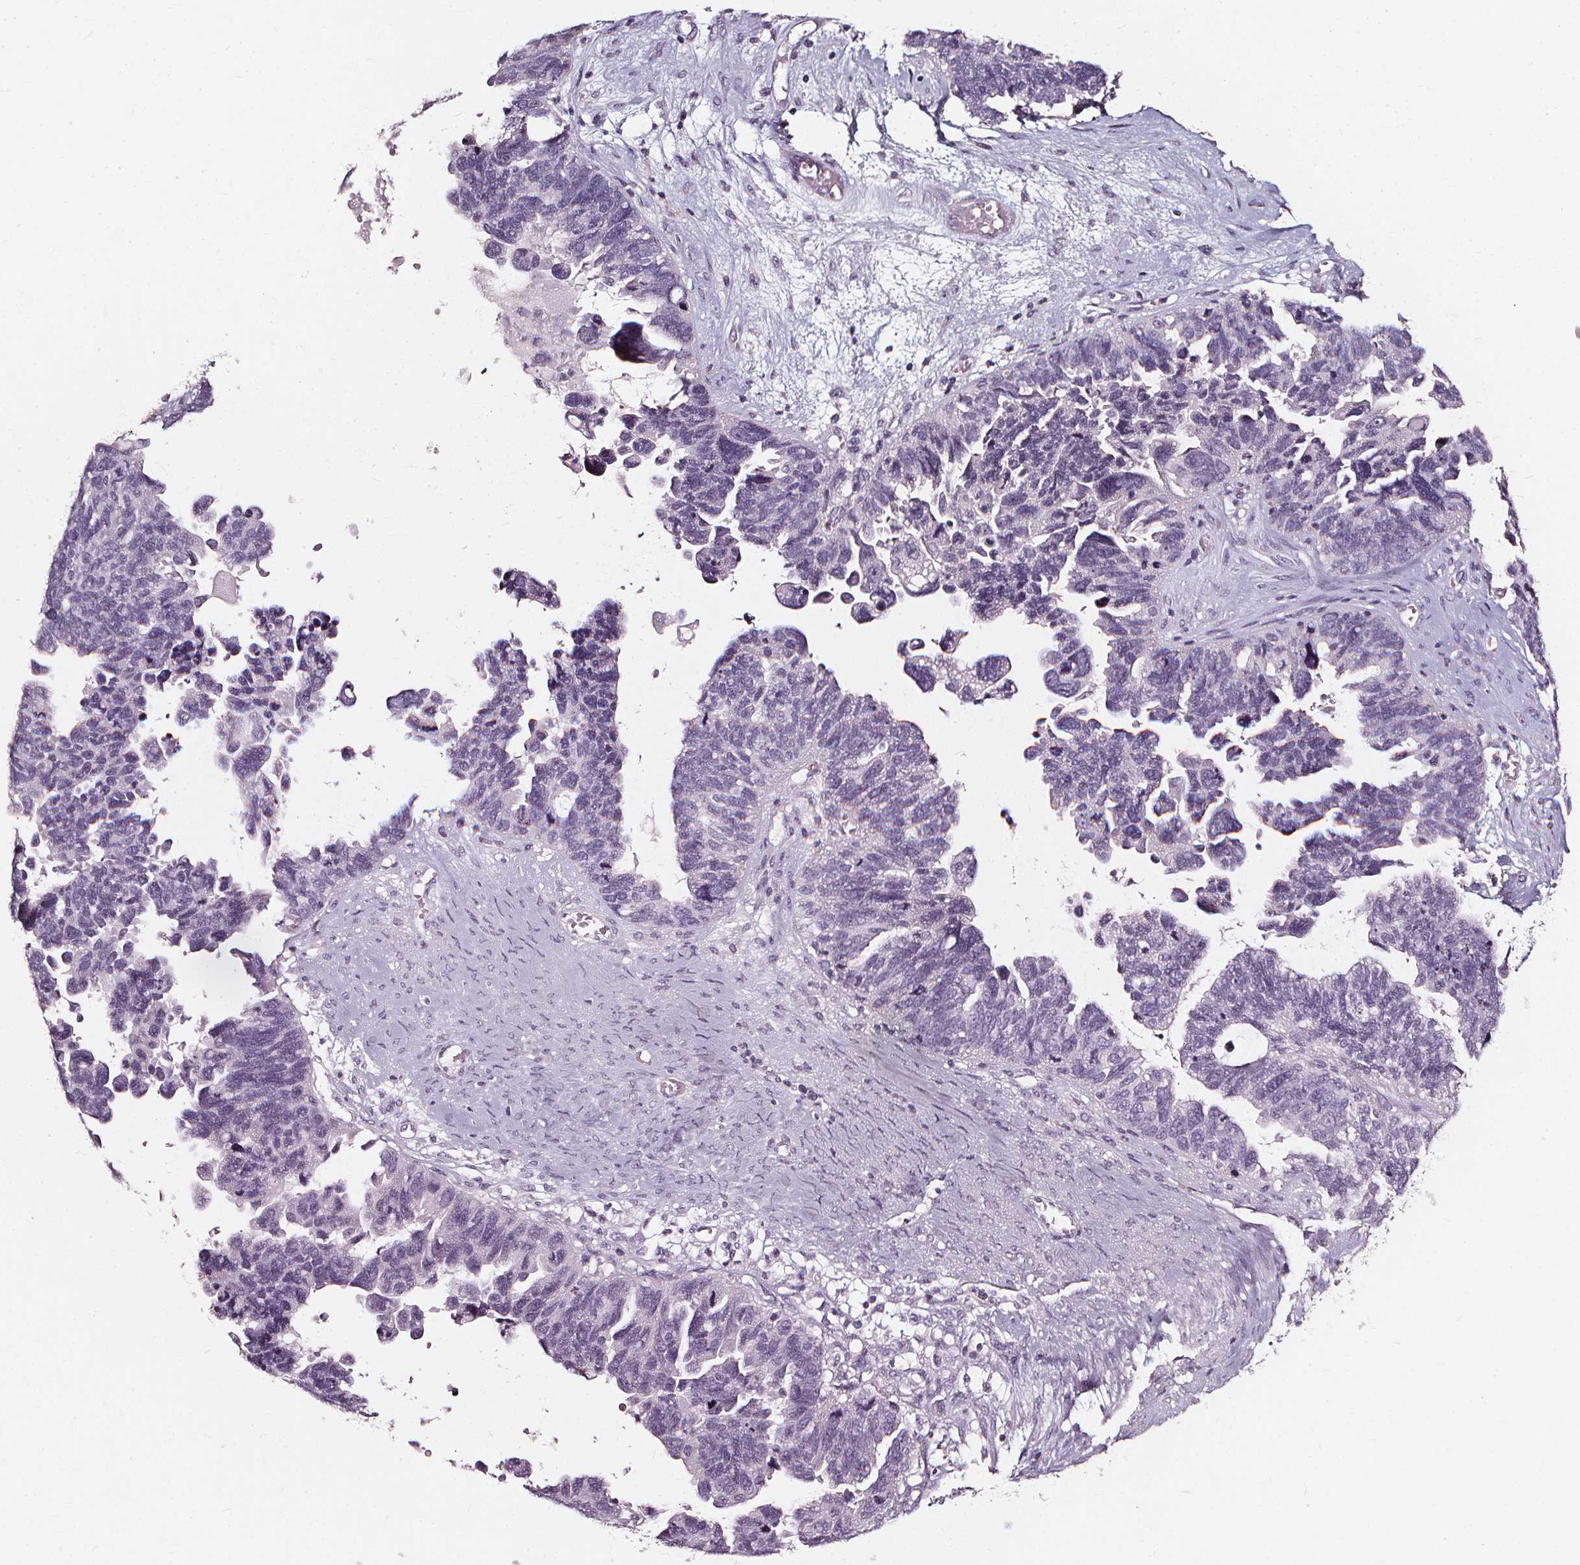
{"staining": {"intensity": "negative", "quantity": "none", "location": "none"}, "tissue": "ovarian cancer", "cell_type": "Tumor cells", "image_type": "cancer", "snomed": [{"axis": "morphology", "description": "Cystadenocarcinoma, serous, NOS"}, {"axis": "topography", "description": "Ovary"}], "caption": "The immunohistochemistry (IHC) photomicrograph has no significant expression in tumor cells of ovarian cancer tissue.", "gene": "DEFA5", "patient": {"sex": "female", "age": 60}}